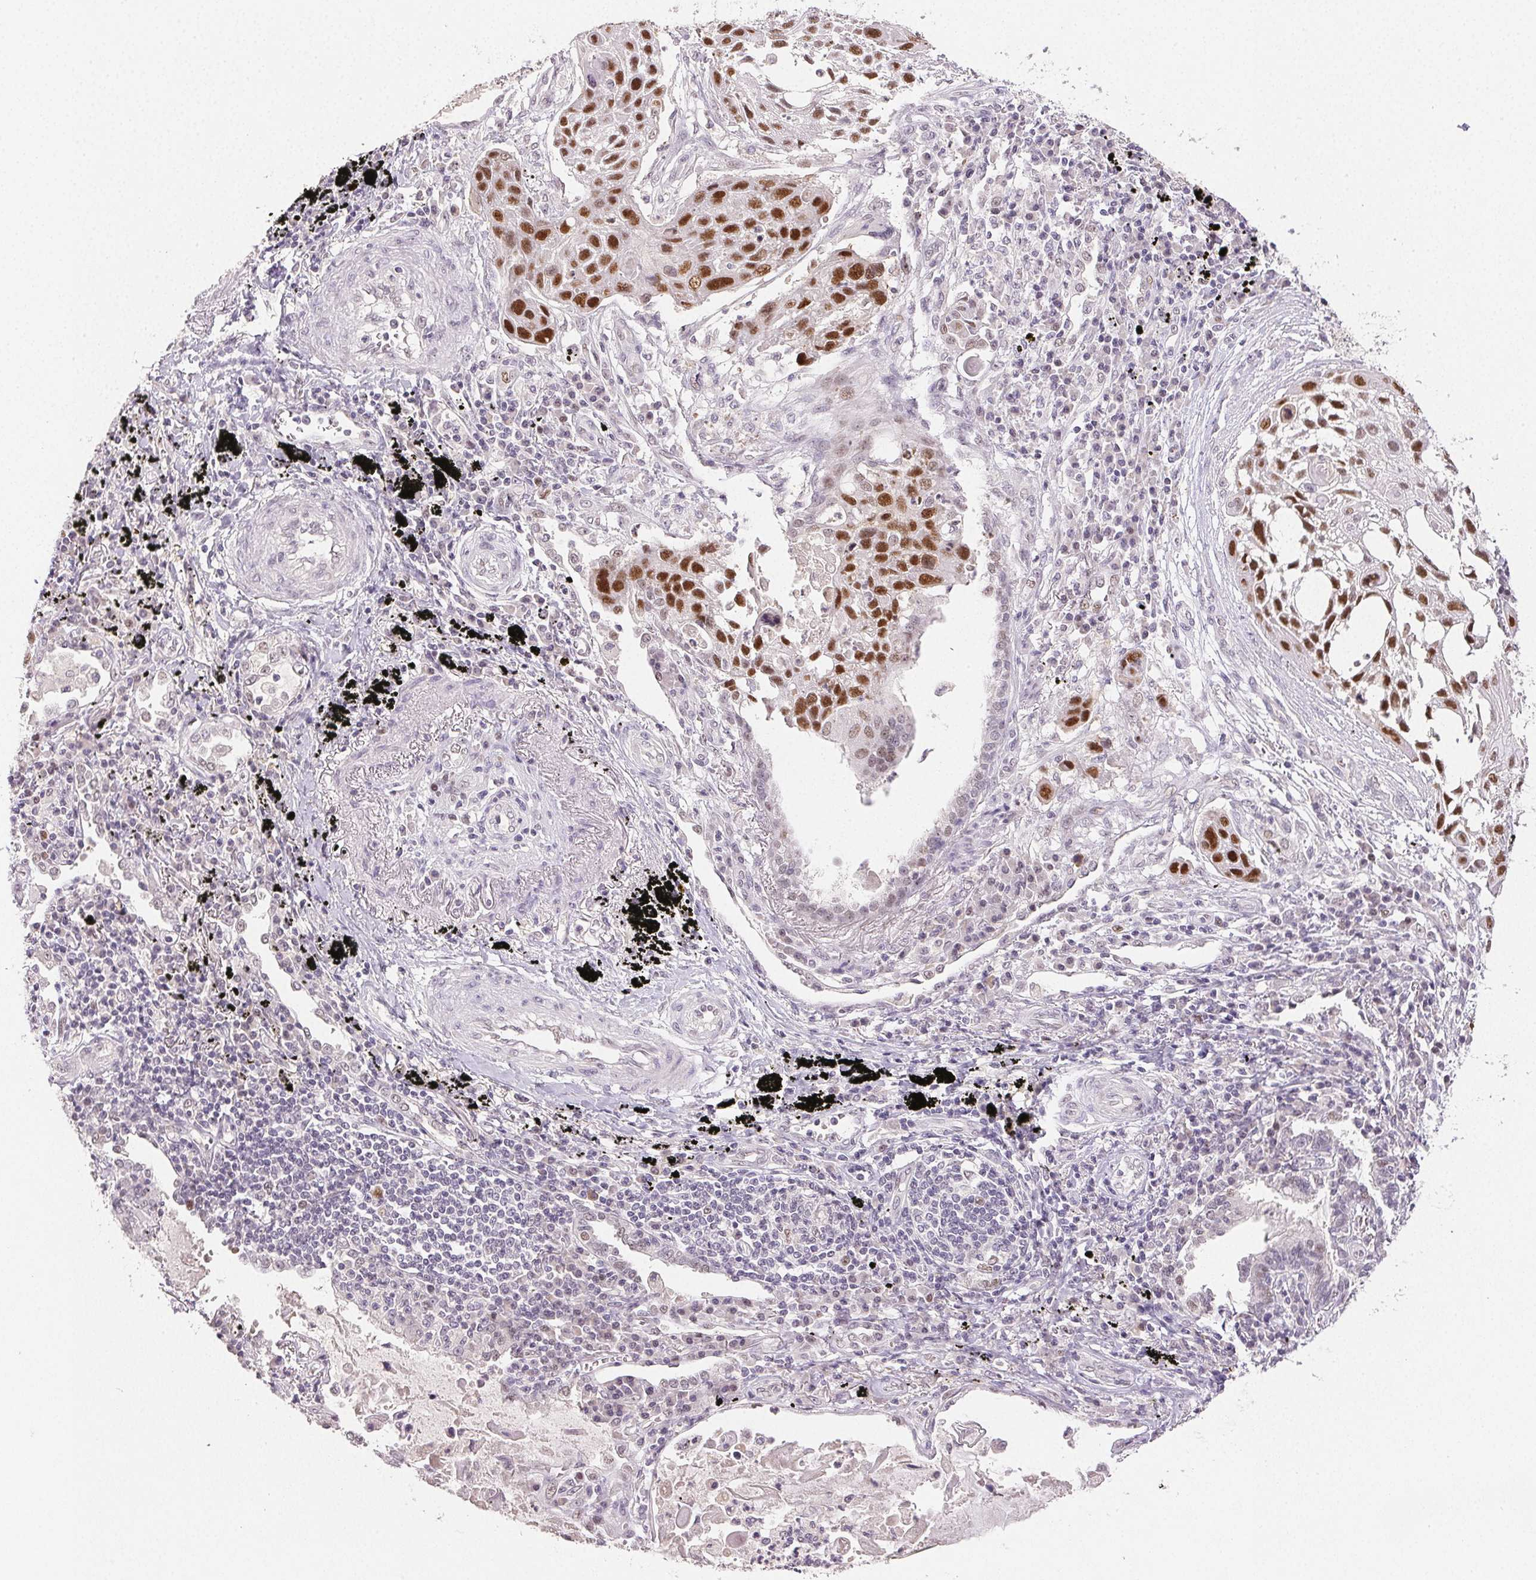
{"staining": {"intensity": "strong", "quantity": ">75%", "location": "nuclear"}, "tissue": "lung cancer", "cell_type": "Tumor cells", "image_type": "cancer", "snomed": [{"axis": "morphology", "description": "Squamous cell carcinoma, NOS"}, {"axis": "topography", "description": "Lung"}], "caption": "A brown stain labels strong nuclear staining of a protein in human lung cancer (squamous cell carcinoma) tumor cells.", "gene": "POLR3G", "patient": {"sex": "male", "age": 78}}